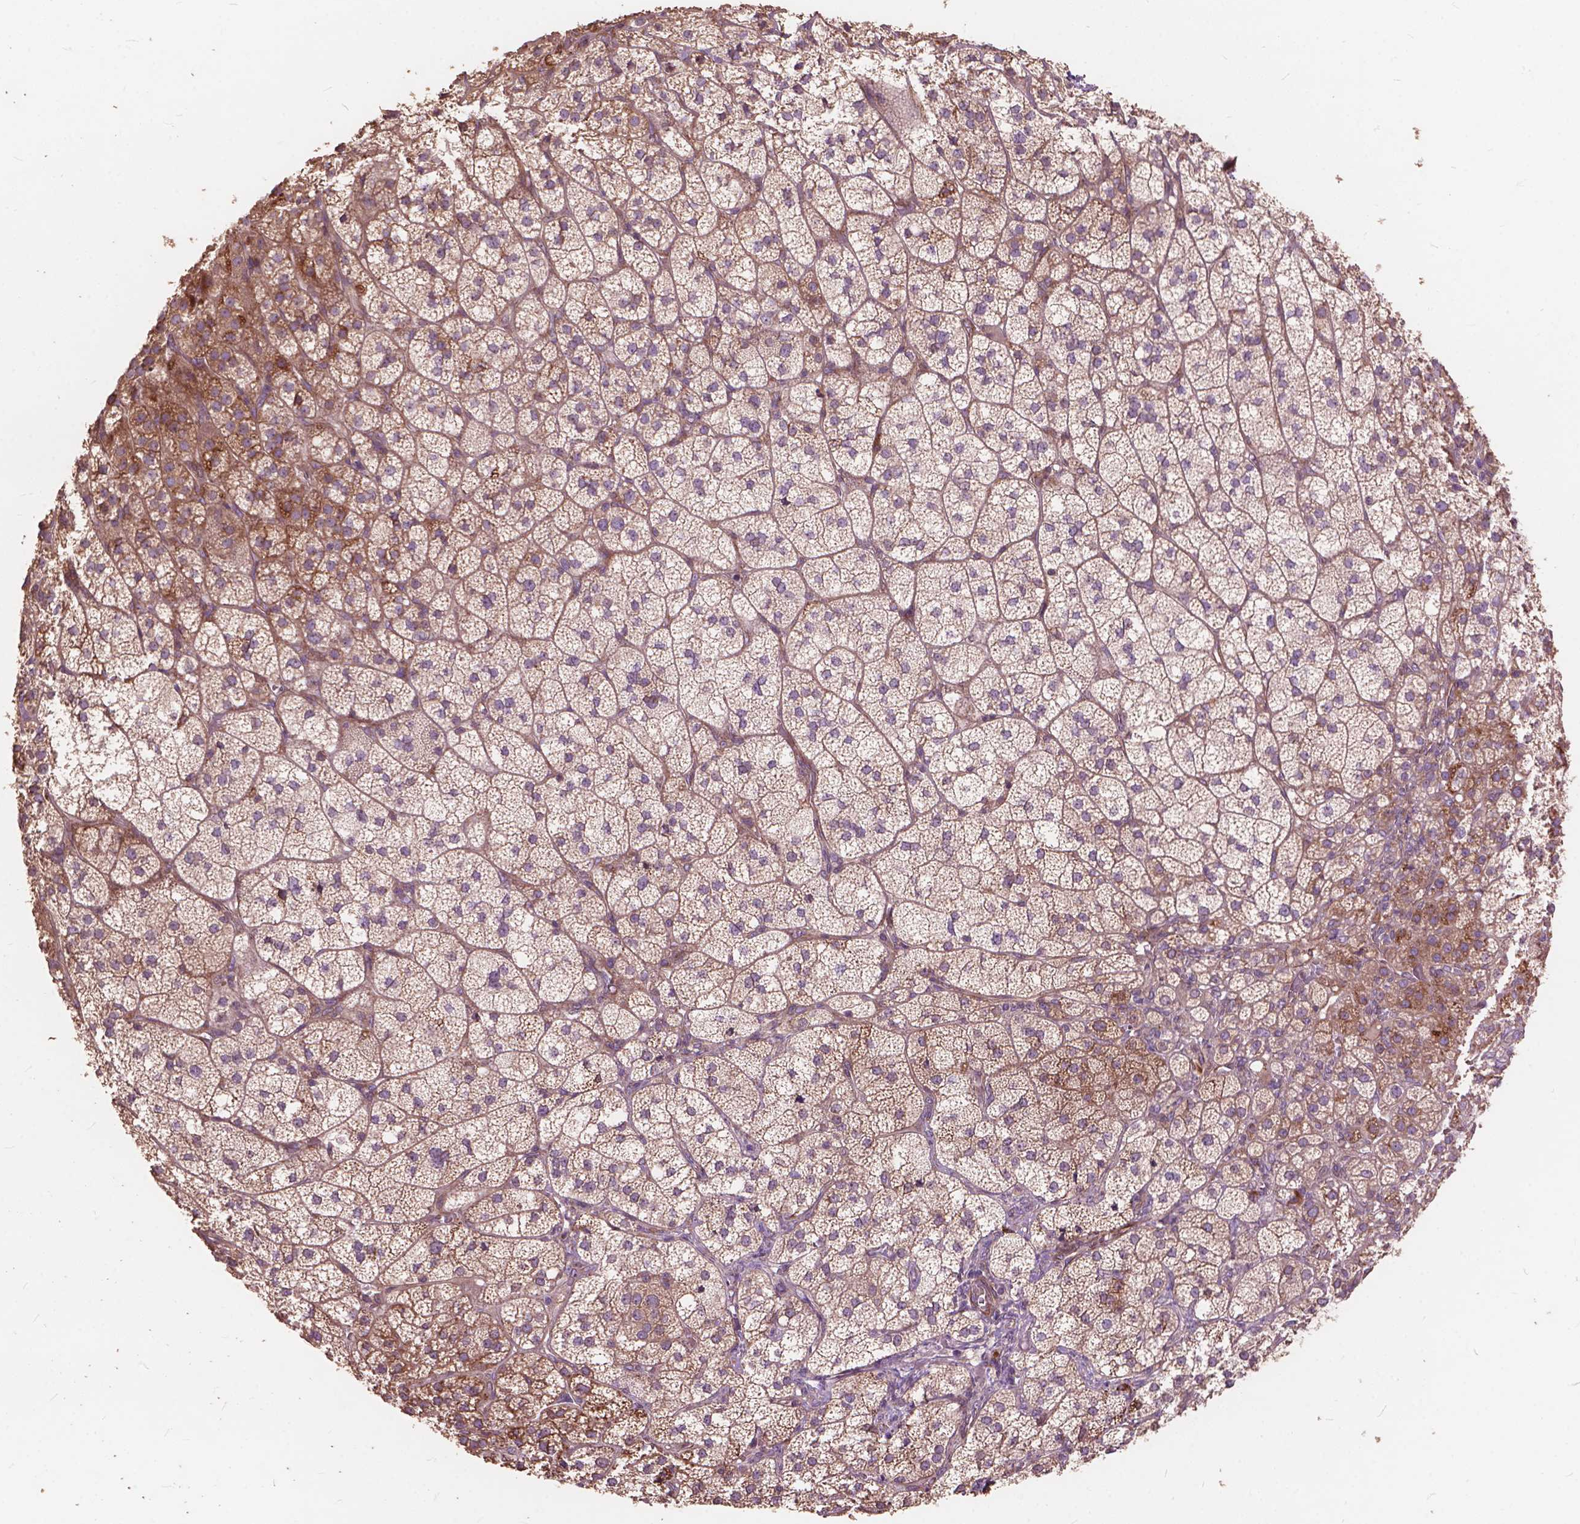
{"staining": {"intensity": "strong", "quantity": "25%-75%", "location": "cytoplasmic/membranous"}, "tissue": "adrenal gland", "cell_type": "Glandular cells", "image_type": "normal", "snomed": [{"axis": "morphology", "description": "Normal tissue, NOS"}, {"axis": "topography", "description": "Adrenal gland"}], "caption": "Immunohistochemistry micrograph of unremarkable human adrenal gland stained for a protein (brown), which reveals high levels of strong cytoplasmic/membranous positivity in approximately 25%-75% of glandular cells.", "gene": "FNIP1", "patient": {"sex": "female", "age": 60}}